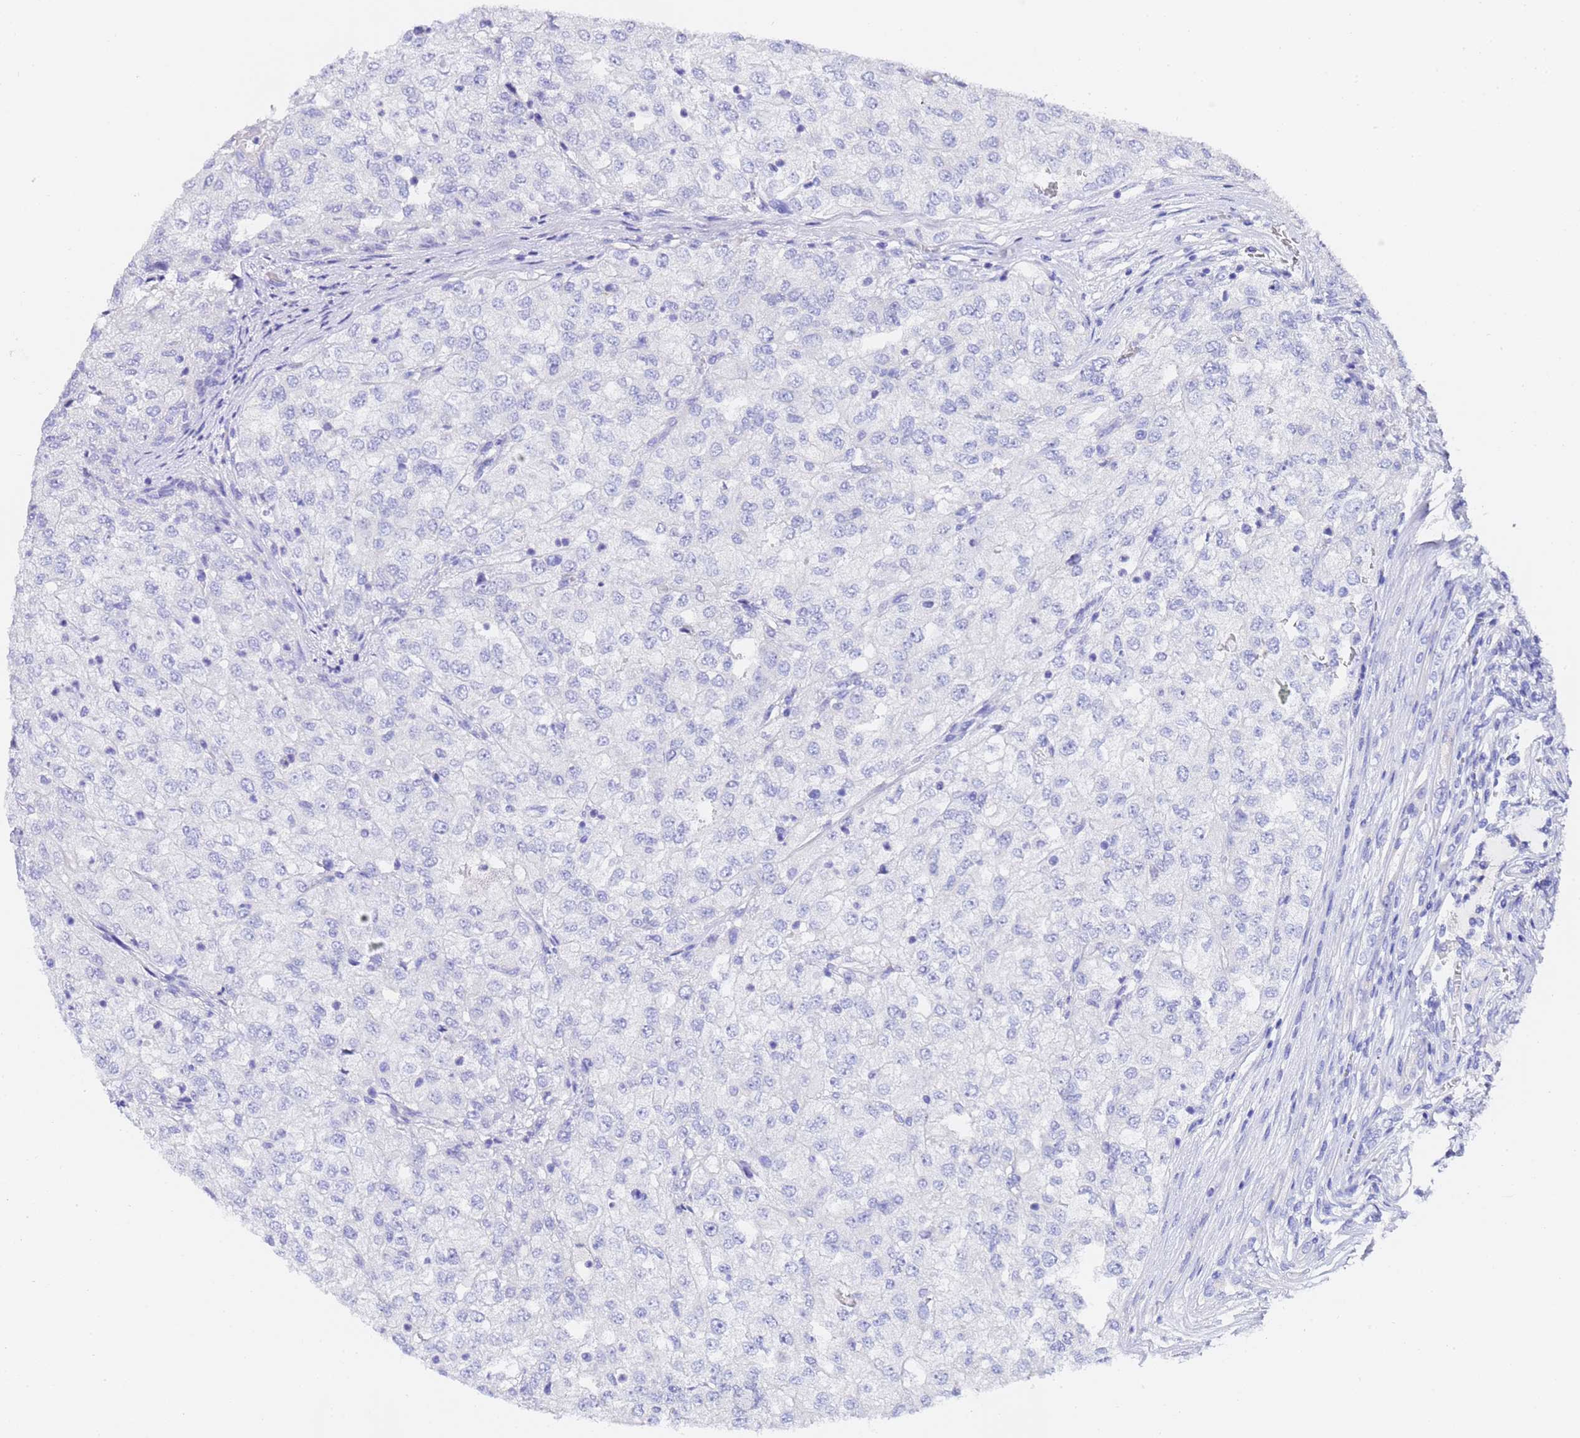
{"staining": {"intensity": "negative", "quantity": "none", "location": "none"}, "tissue": "renal cancer", "cell_type": "Tumor cells", "image_type": "cancer", "snomed": [{"axis": "morphology", "description": "Adenocarcinoma, NOS"}, {"axis": "topography", "description": "Kidney"}], "caption": "This image is of renal adenocarcinoma stained with immunohistochemistry to label a protein in brown with the nuclei are counter-stained blue. There is no expression in tumor cells.", "gene": "GABRA1", "patient": {"sex": "female", "age": 54}}